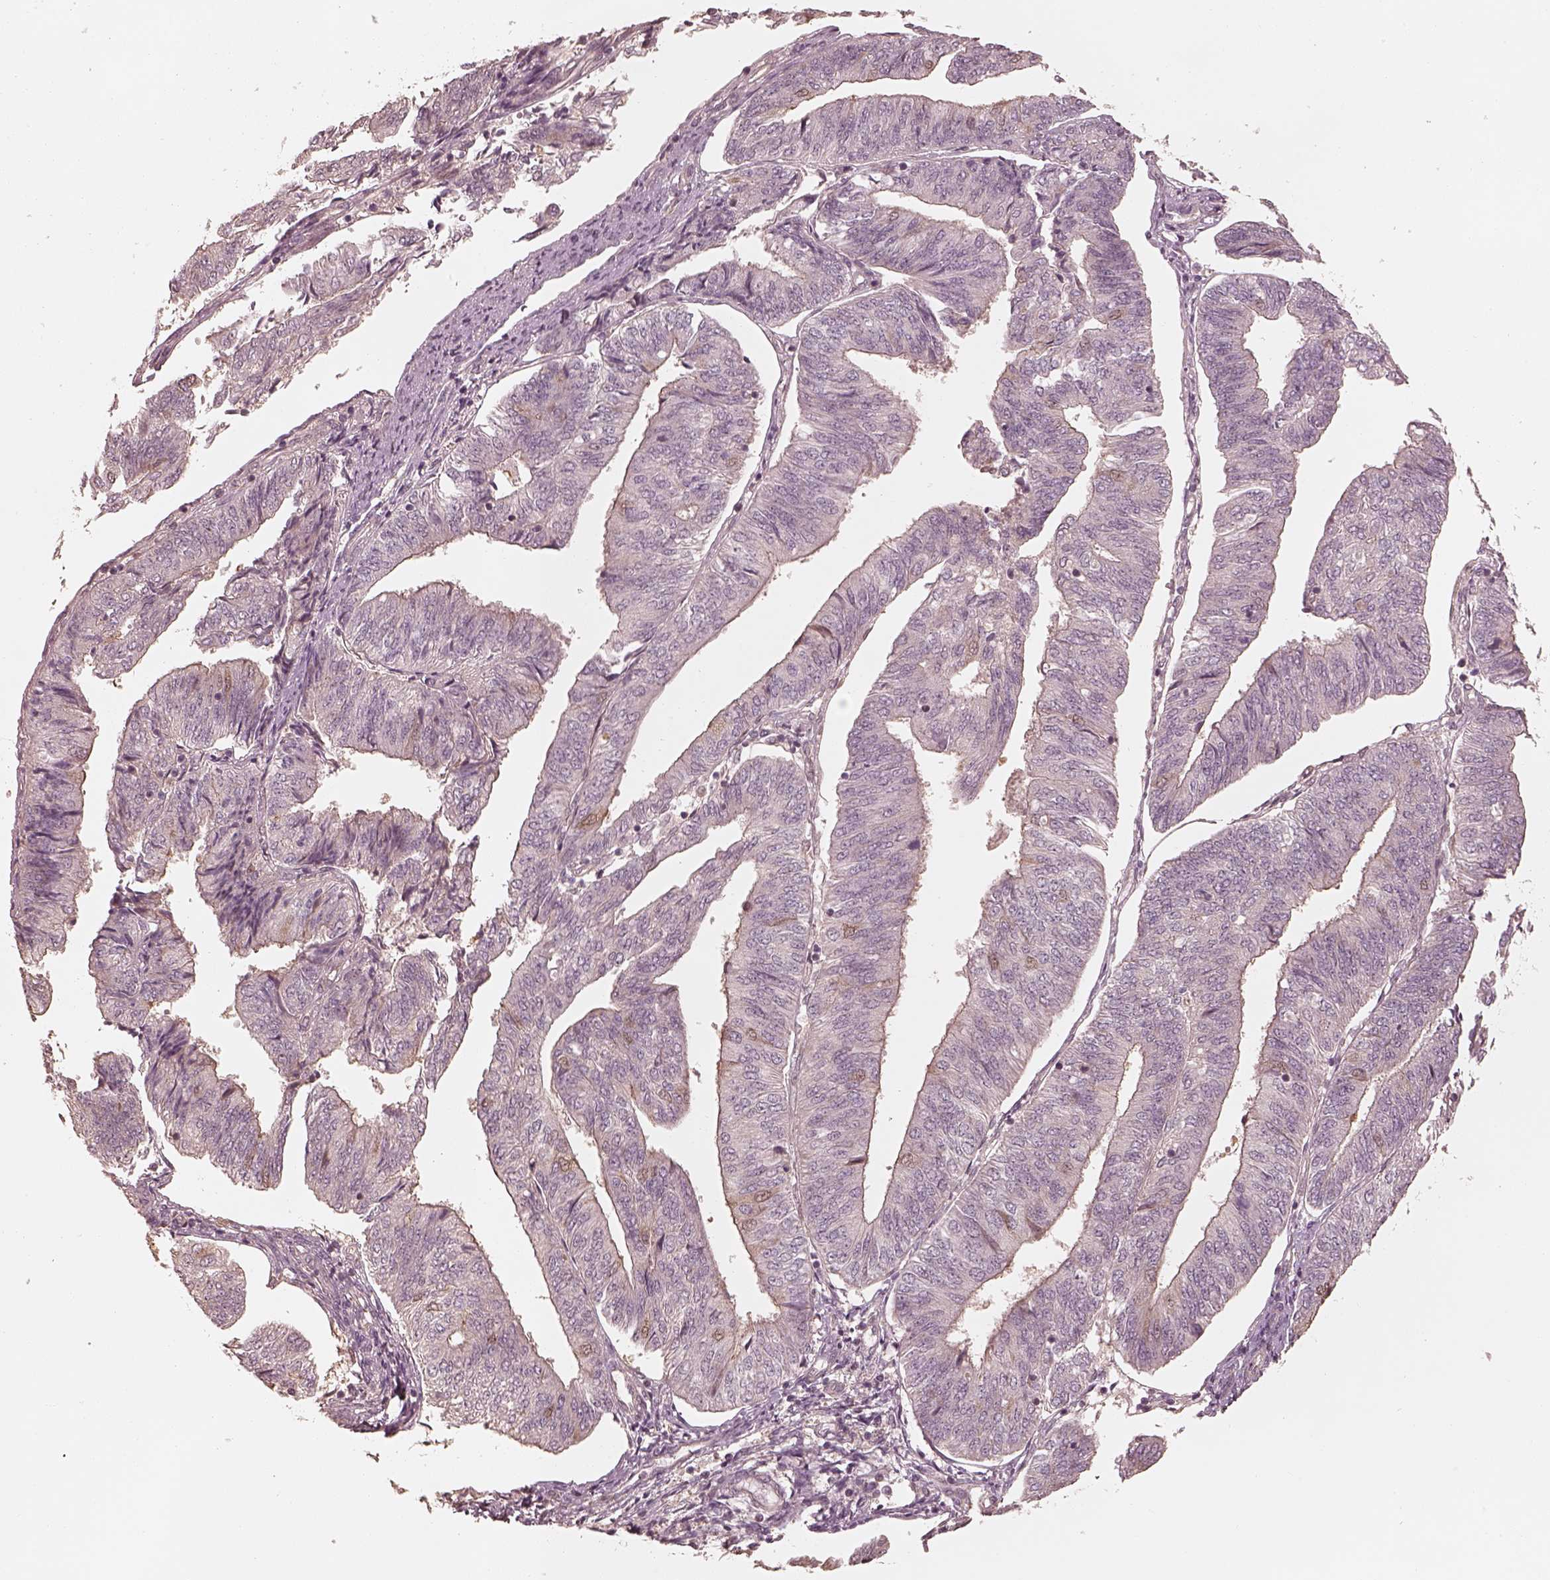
{"staining": {"intensity": "negative", "quantity": "none", "location": "none"}, "tissue": "endometrial cancer", "cell_type": "Tumor cells", "image_type": "cancer", "snomed": [{"axis": "morphology", "description": "Adenocarcinoma, NOS"}, {"axis": "topography", "description": "Endometrium"}], "caption": "Image shows no significant protein positivity in tumor cells of endometrial cancer.", "gene": "KIF5C", "patient": {"sex": "female", "age": 58}}